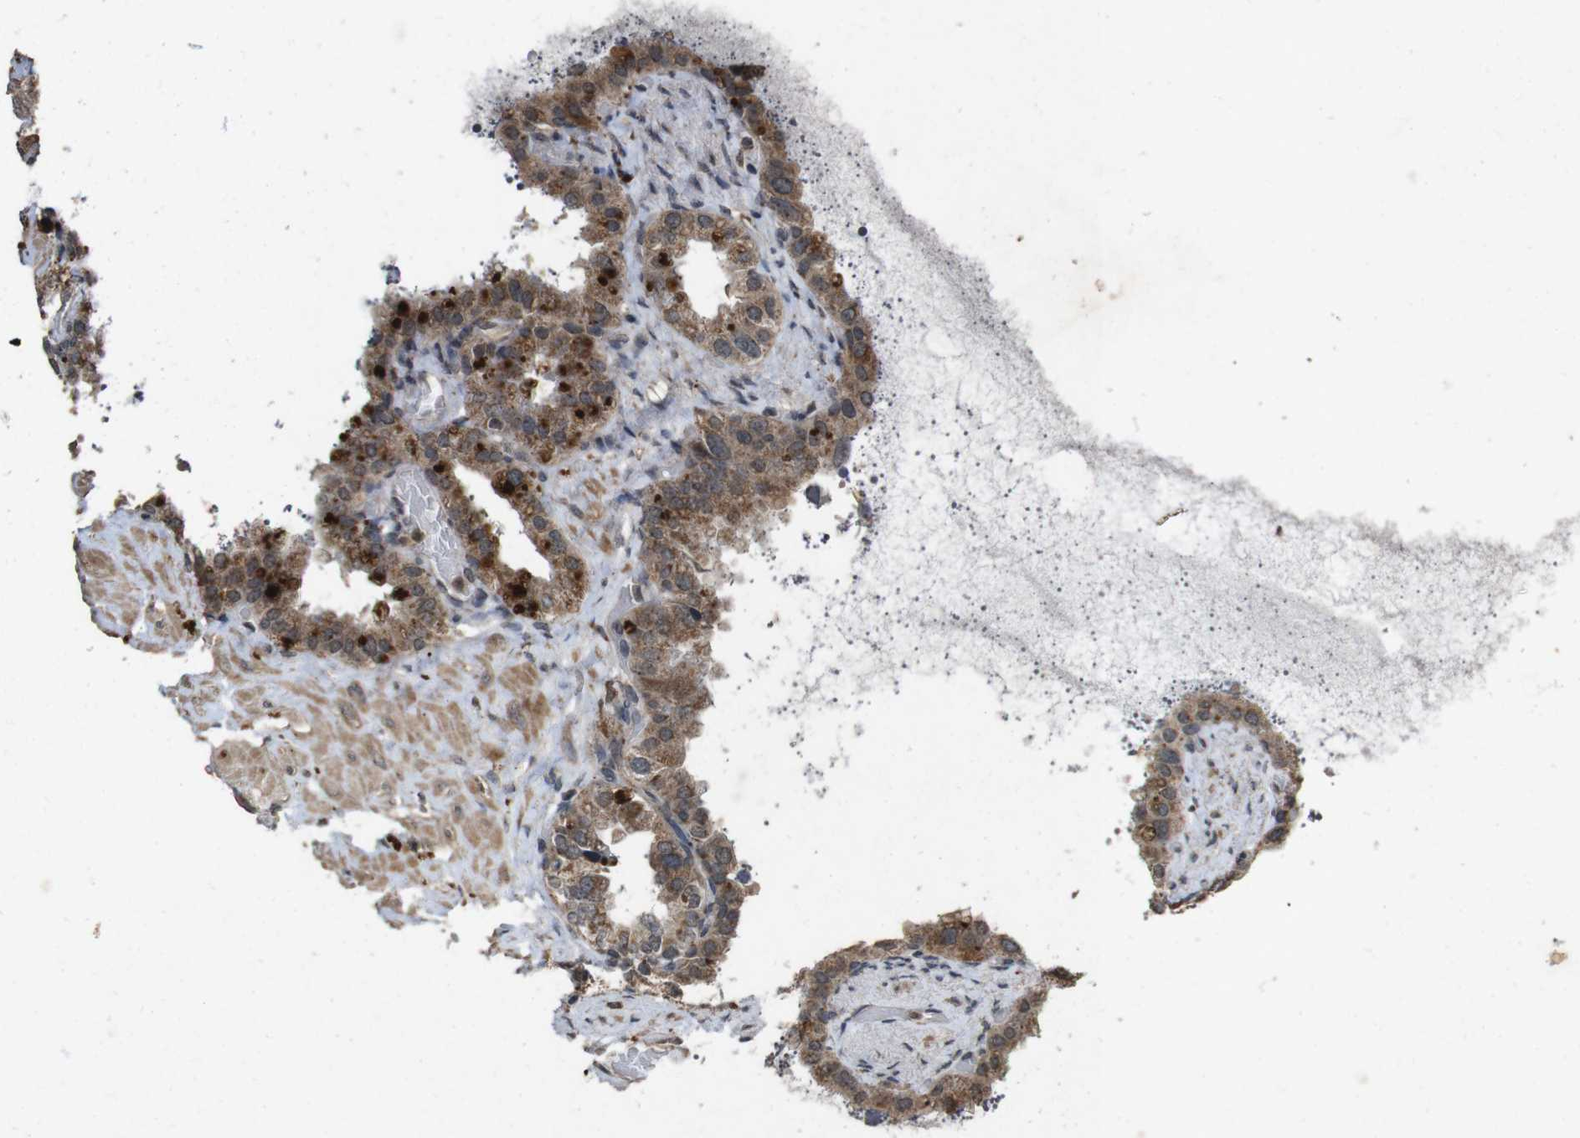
{"staining": {"intensity": "moderate", "quantity": "25%-75%", "location": "cytoplasmic/membranous"}, "tissue": "seminal vesicle", "cell_type": "Glandular cells", "image_type": "normal", "snomed": [{"axis": "morphology", "description": "Normal tissue, NOS"}, {"axis": "topography", "description": "Seminal veicle"}], "caption": "Glandular cells show medium levels of moderate cytoplasmic/membranous positivity in about 25%-75% of cells in normal seminal vesicle. Immunohistochemistry stains the protein in brown and the nuclei are stained blue.", "gene": "SORL1", "patient": {"sex": "male", "age": 68}}